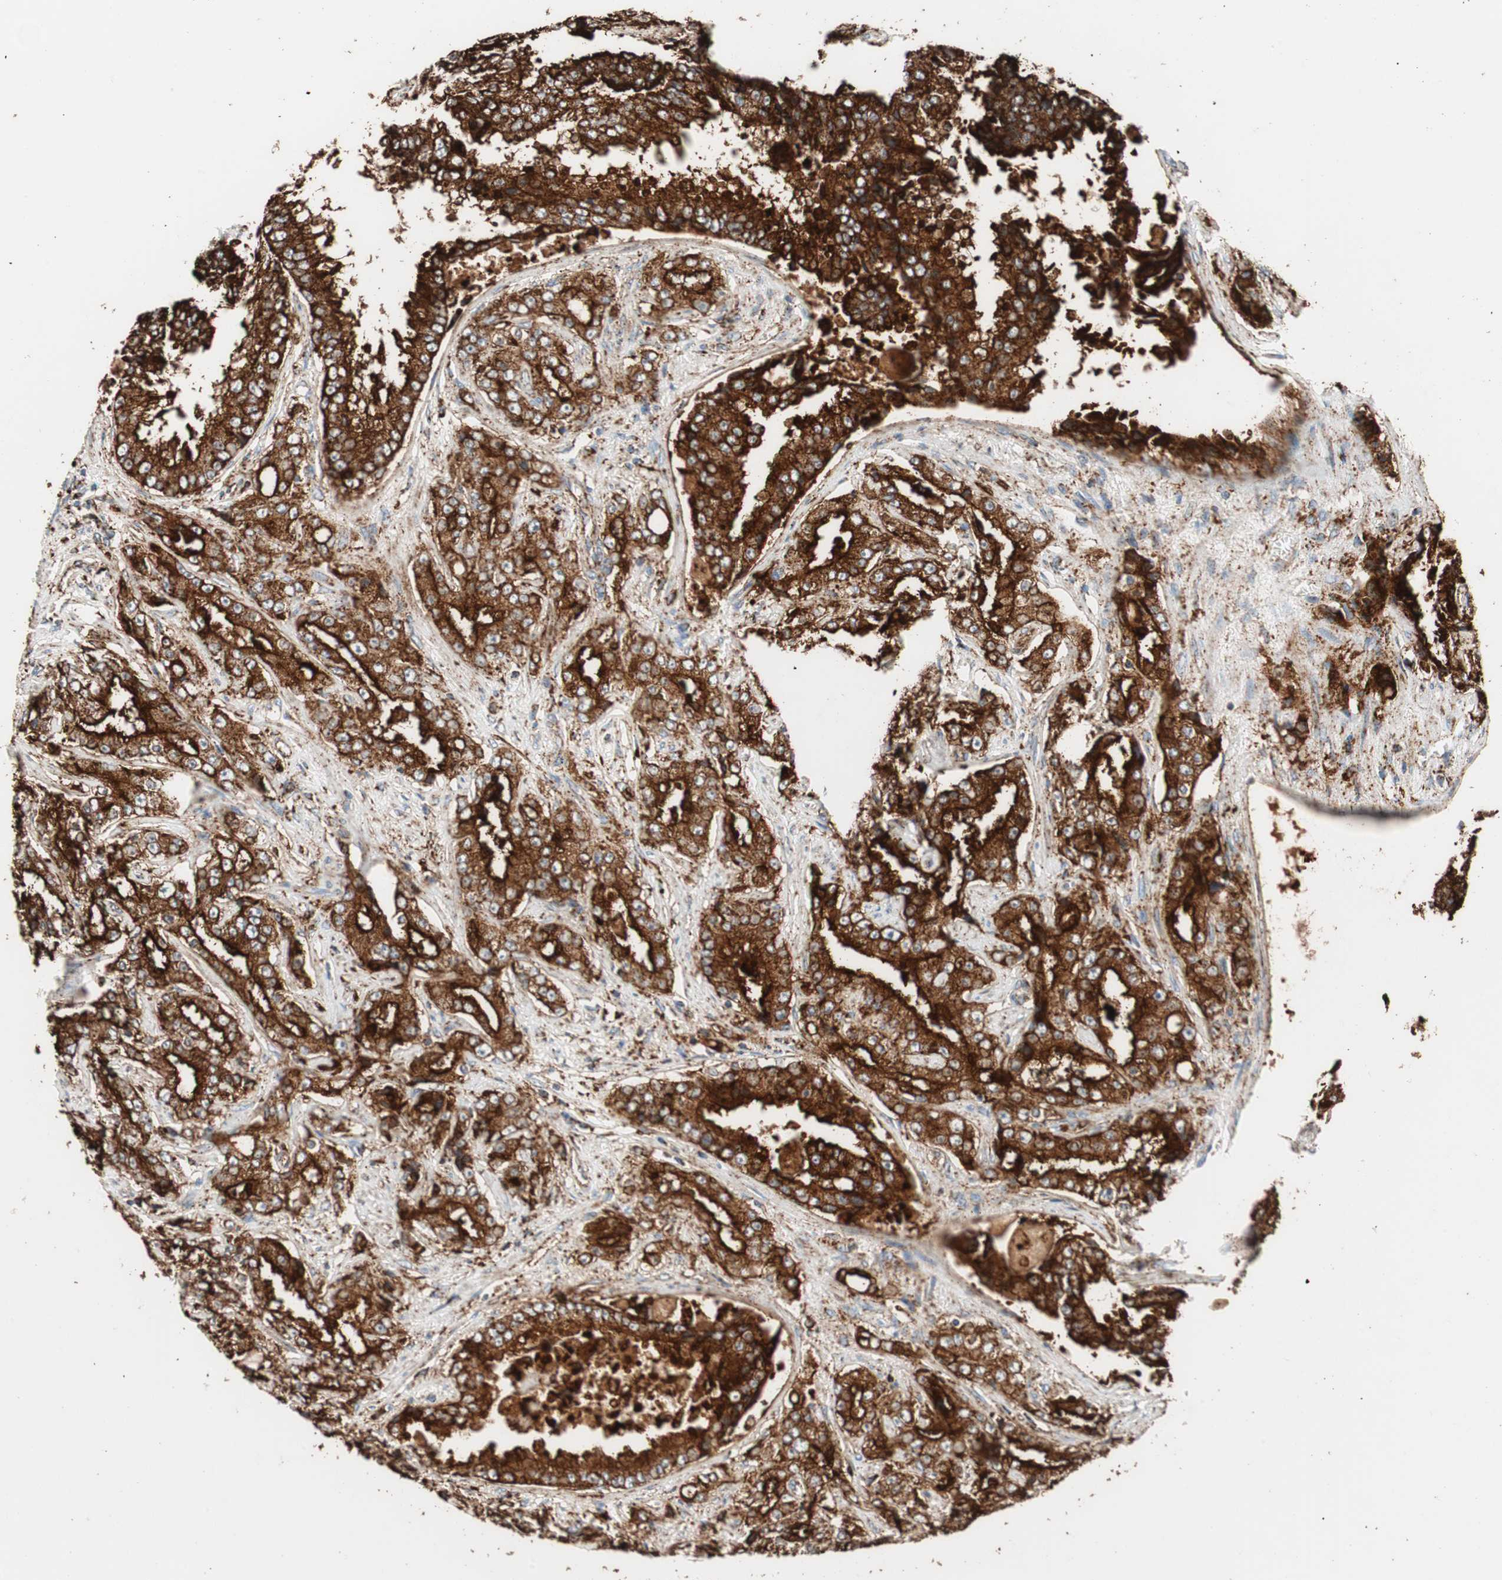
{"staining": {"intensity": "strong", "quantity": ">75%", "location": "cytoplasmic/membranous"}, "tissue": "prostate cancer", "cell_type": "Tumor cells", "image_type": "cancer", "snomed": [{"axis": "morphology", "description": "Adenocarcinoma, High grade"}, {"axis": "topography", "description": "Prostate"}], "caption": "Immunohistochemistry (IHC) of human high-grade adenocarcinoma (prostate) demonstrates high levels of strong cytoplasmic/membranous positivity in about >75% of tumor cells. Nuclei are stained in blue.", "gene": "LAMP1", "patient": {"sex": "male", "age": 73}}